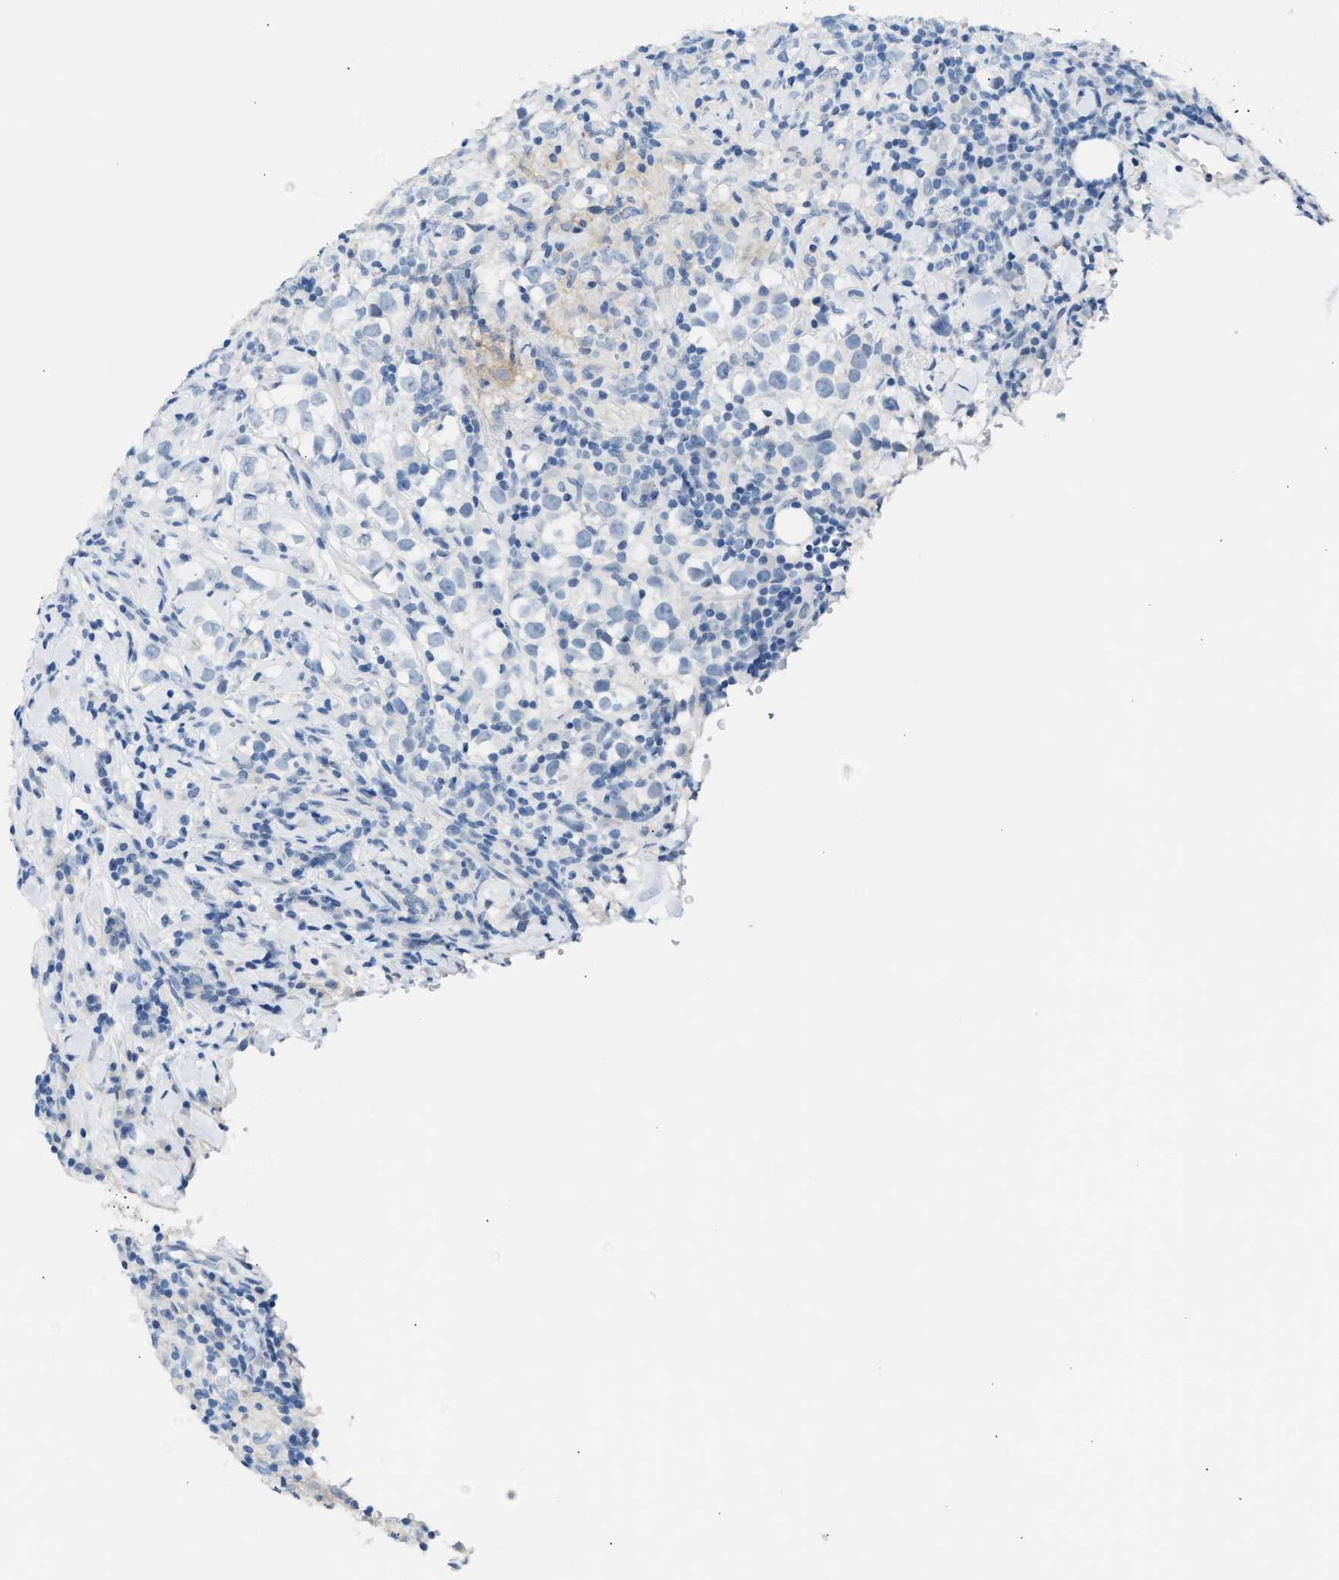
{"staining": {"intensity": "negative", "quantity": "none", "location": "none"}, "tissue": "testis cancer", "cell_type": "Tumor cells", "image_type": "cancer", "snomed": [{"axis": "morphology", "description": "Seminoma, NOS"}, {"axis": "morphology", "description": "Carcinoma, Embryonal, NOS"}, {"axis": "topography", "description": "Testis"}], "caption": "An image of human testis cancer (seminoma) is negative for staining in tumor cells.", "gene": "ERBB2", "patient": {"sex": "male", "age": 36}}